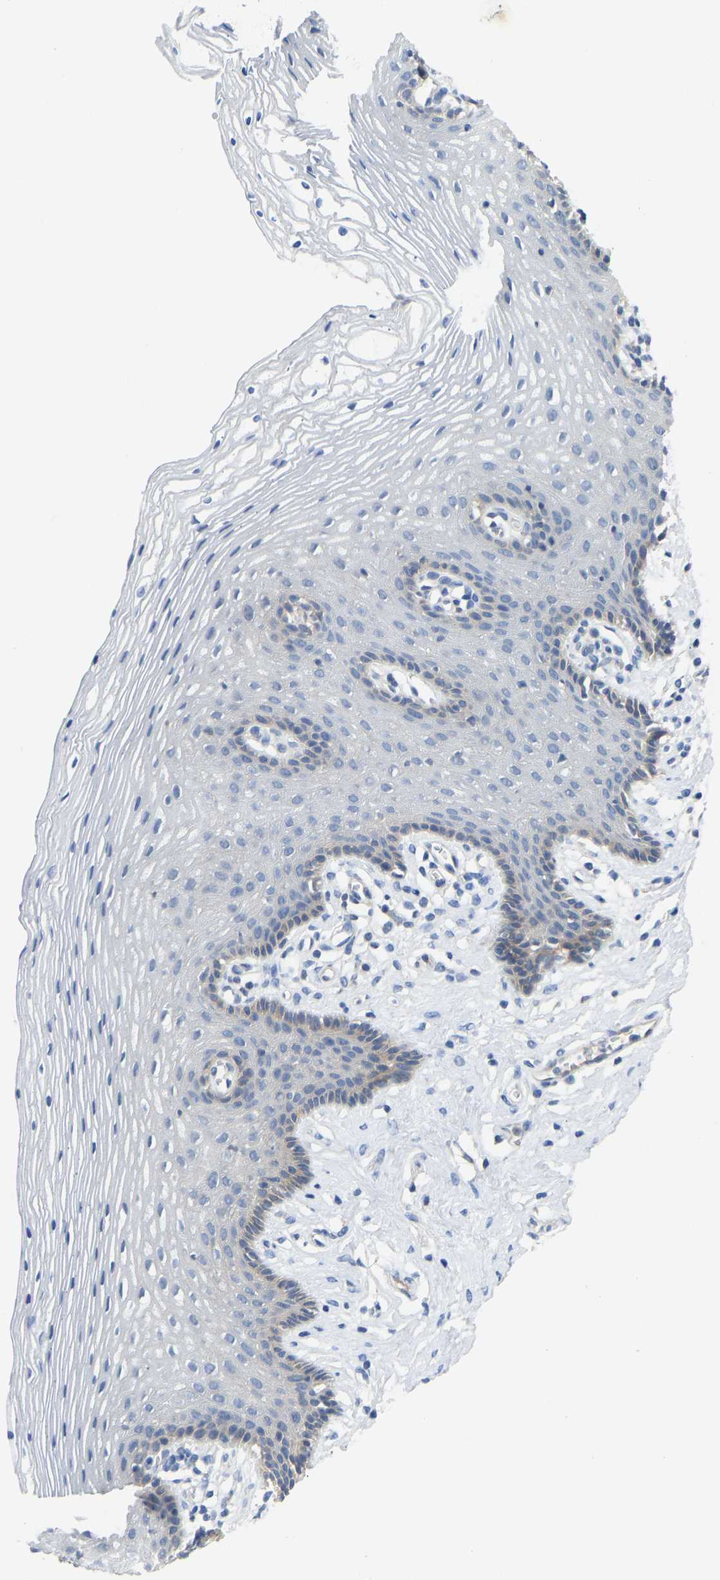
{"staining": {"intensity": "moderate", "quantity": "<25%", "location": "cytoplasmic/membranous"}, "tissue": "vagina", "cell_type": "Squamous epithelial cells", "image_type": "normal", "snomed": [{"axis": "morphology", "description": "Normal tissue, NOS"}, {"axis": "topography", "description": "Vagina"}], "caption": "Immunohistochemistry (IHC) image of benign vagina: human vagina stained using immunohistochemistry demonstrates low levels of moderate protein expression localized specifically in the cytoplasmic/membranous of squamous epithelial cells, appearing as a cytoplasmic/membranous brown color.", "gene": "PPP3CA", "patient": {"sex": "female", "age": 32}}